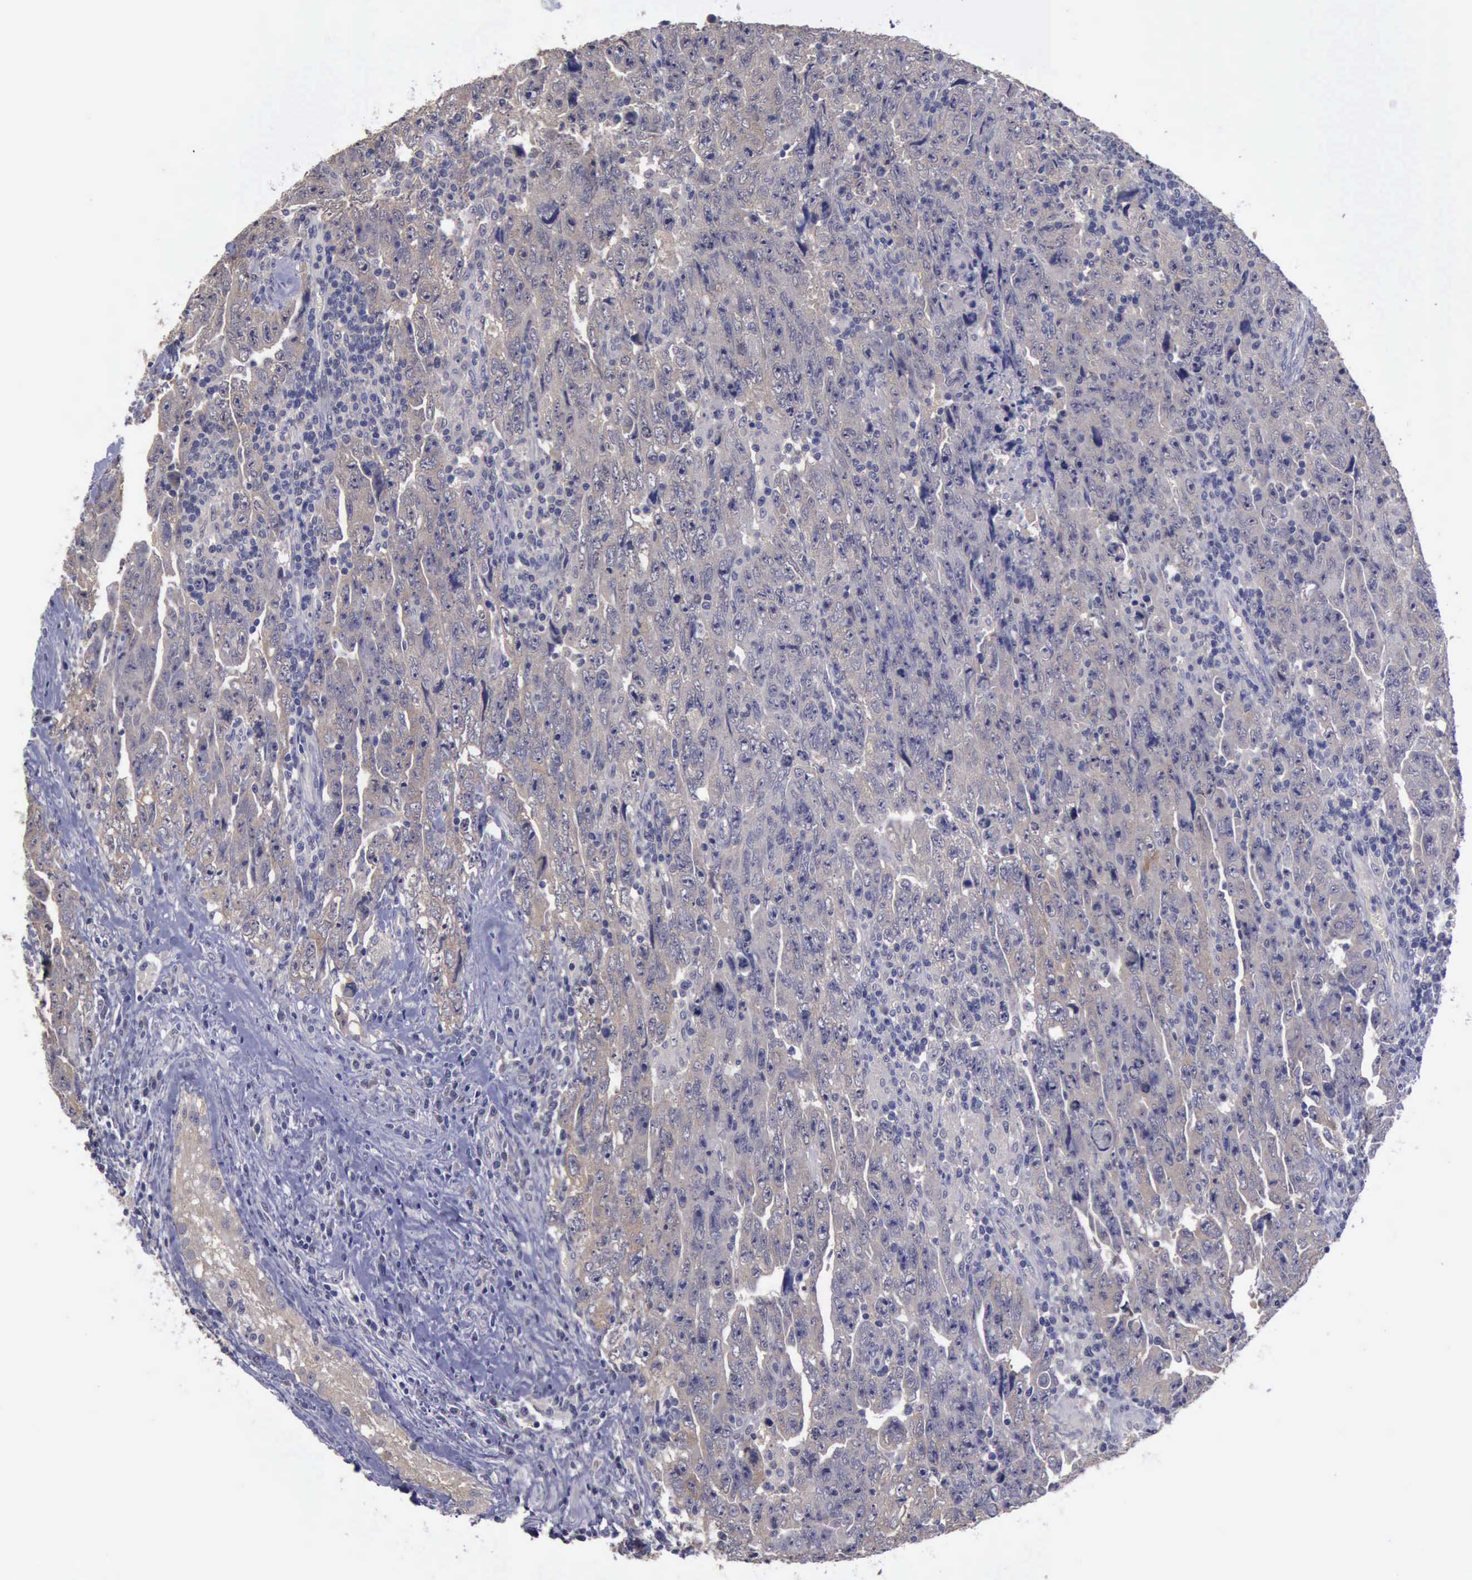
{"staining": {"intensity": "negative", "quantity": "none", "location": "none"}, "tissue": "testis cancer", "cell_type": "Tumor cells", "image_type": "cancer", "snomed": [{"axis": "morphology", "description": "Carcinoma, Embryonal, NOS"}, {"axis": "topography", "description": "Testis"}], "caption": "DAB immunohistochemical staining of testis embryonal carcinoma exhibits no significant staining in tumor cells.", "gene": "PHKA1", "patient": {"sex": "male", "age": 28}}